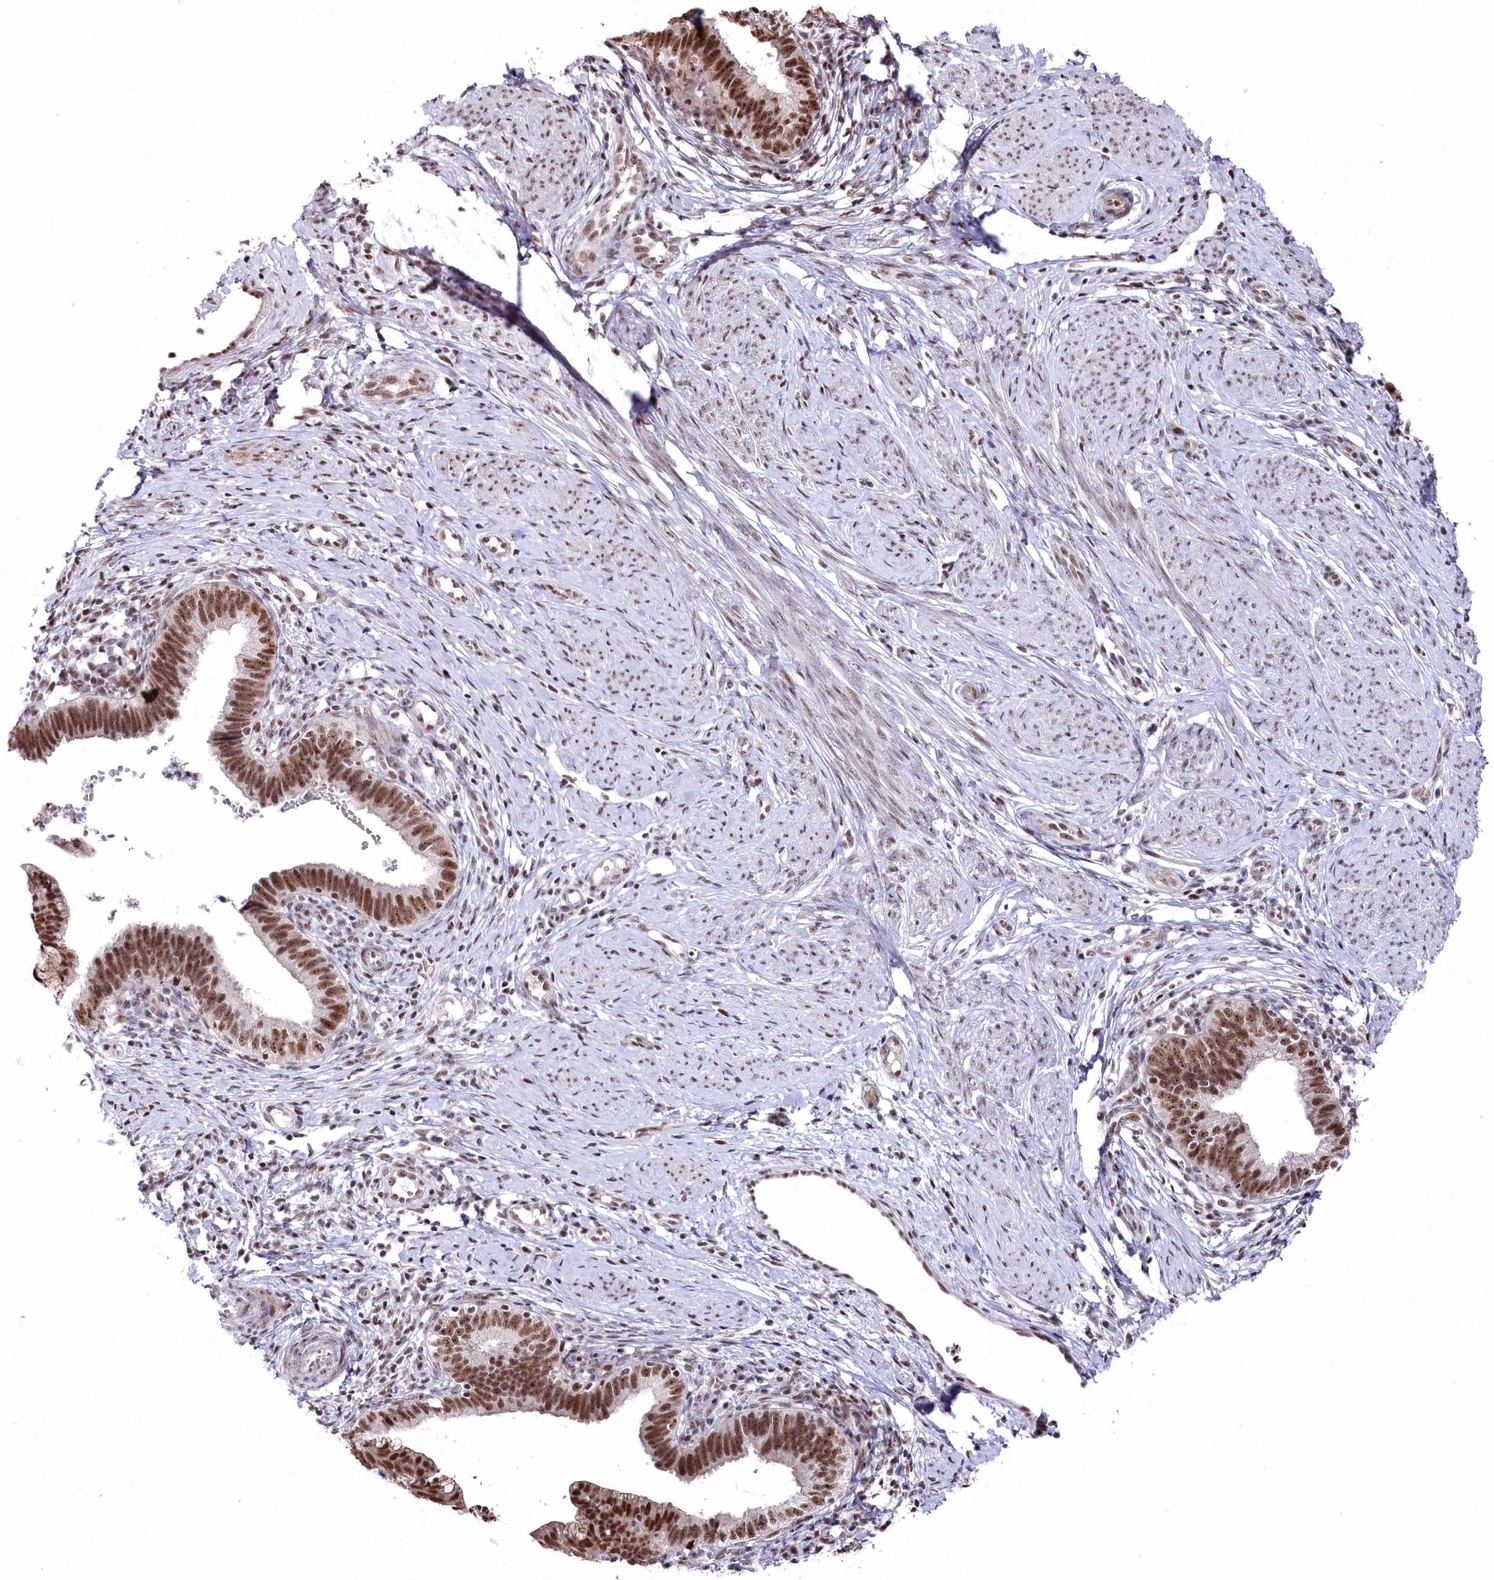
{"staining": {"intensity": "moderate", "quantity": ">75%", "location": "nuclear"}, "tissue": "cervical cancer", "cell_type": "Tumor cells", "image_type": "cancer", "snomed": [{"axis": "morphology", "description": "Adenocarcinoma, NOS"}, {"axis": "topography", "description": "Cervix"}], "caption": "Brown immunohistochemical staining in human cervical cancer reveals moderate nuclear staining in approximately >75% of tumor cells.", "gene": "POLR2H", "patient": {"sex": "female", "age": 36}}